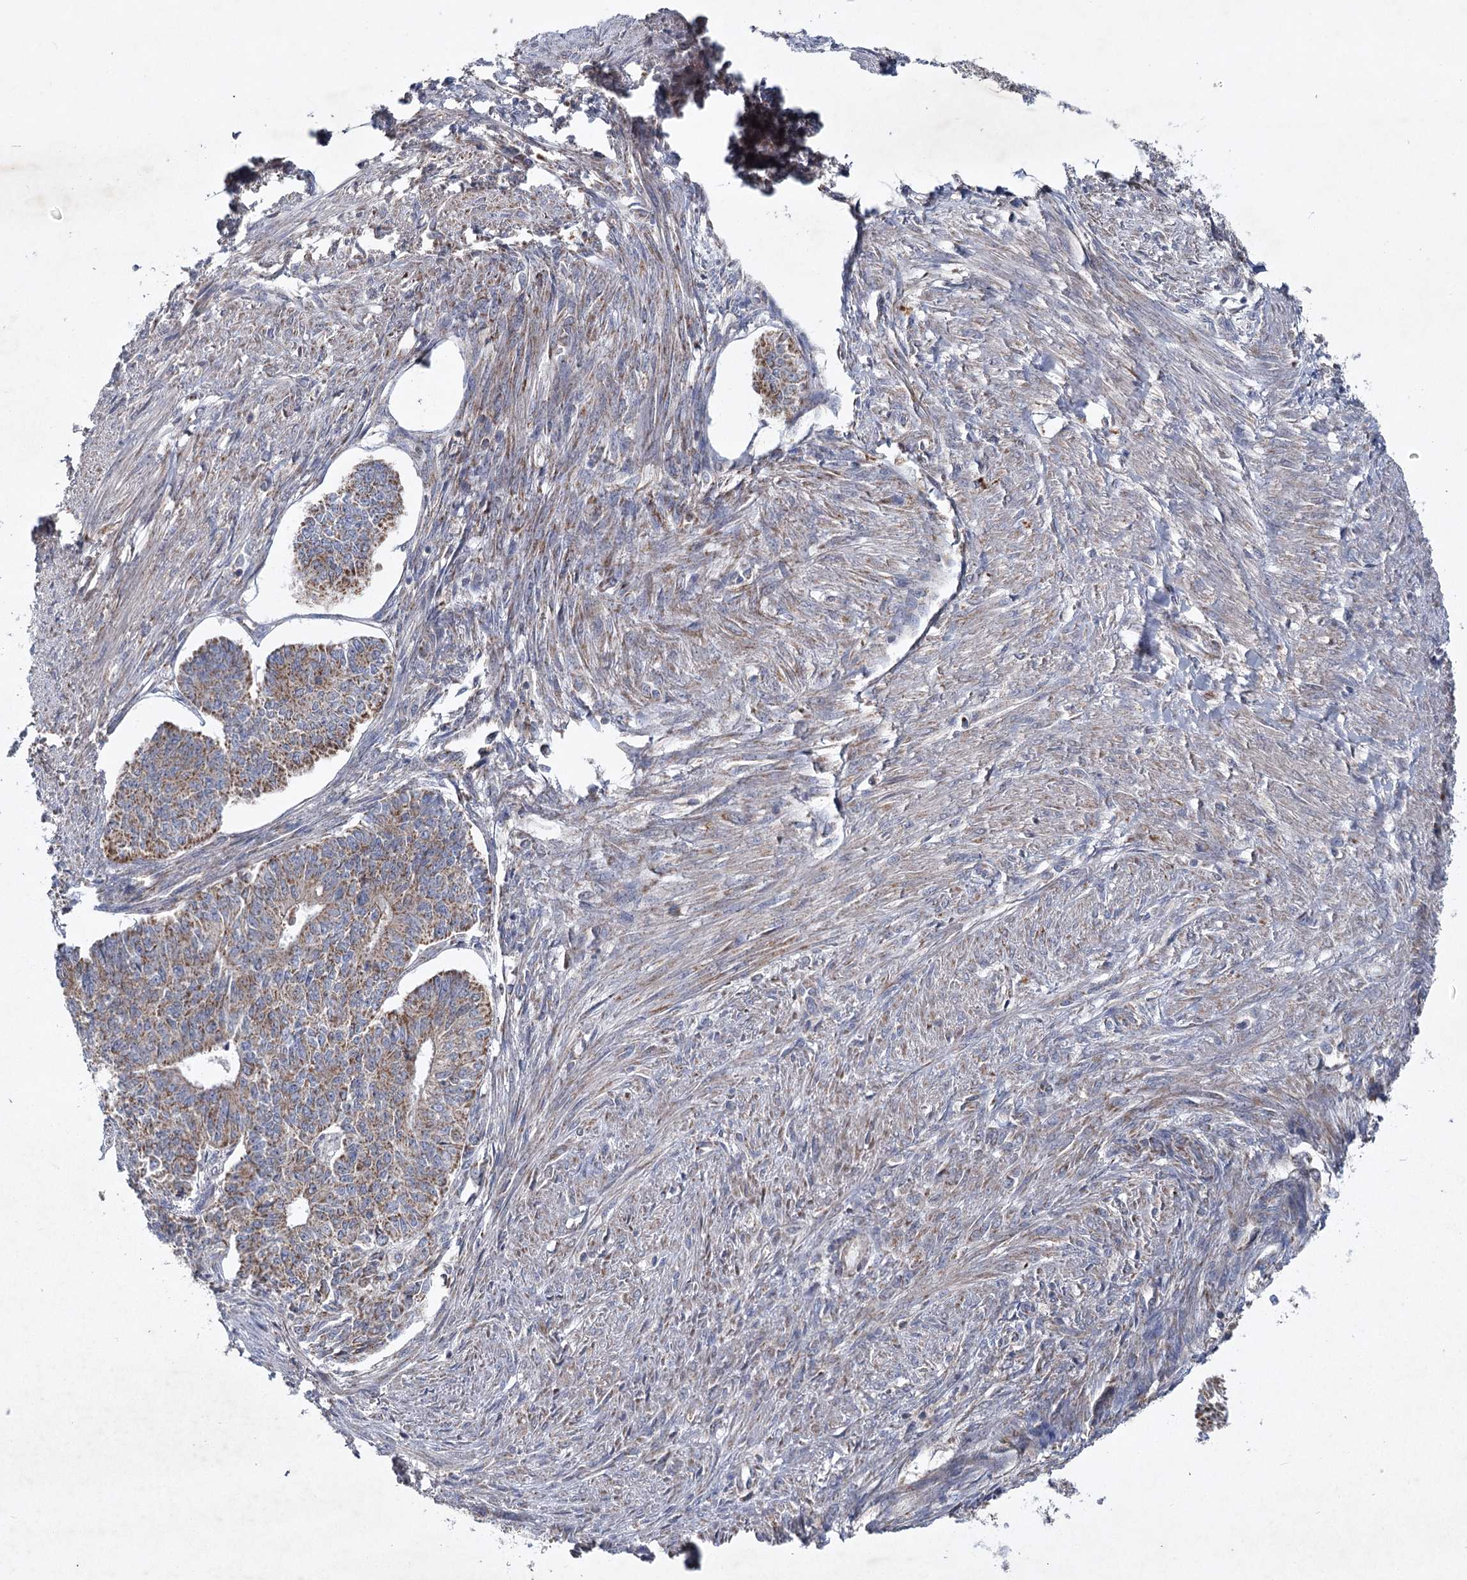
{"staining": {"intensity": "moderate", "quantity": "25%-75%", "location": "cytoplasmic/membranous"}, "tissue": "endometrial cancer", "cell_type": "Tumor cells", "image_type": "cancer", "snomed": [{"axis": "morphology", "description": "Adenocarcinoma, NOS"}, {"axis": "topography", "description": "Endometrium"}], "caption": "This histopathology image demonstrates immunohistochemistry (IHC) staining of human adenocarcinoma (endometrial), with medium moderate cytoplasmic/membranous expression in about 25%-75% of tumor cells.", "gene": "MRPL44", "patient": {"sex": "female", "age": 32}}